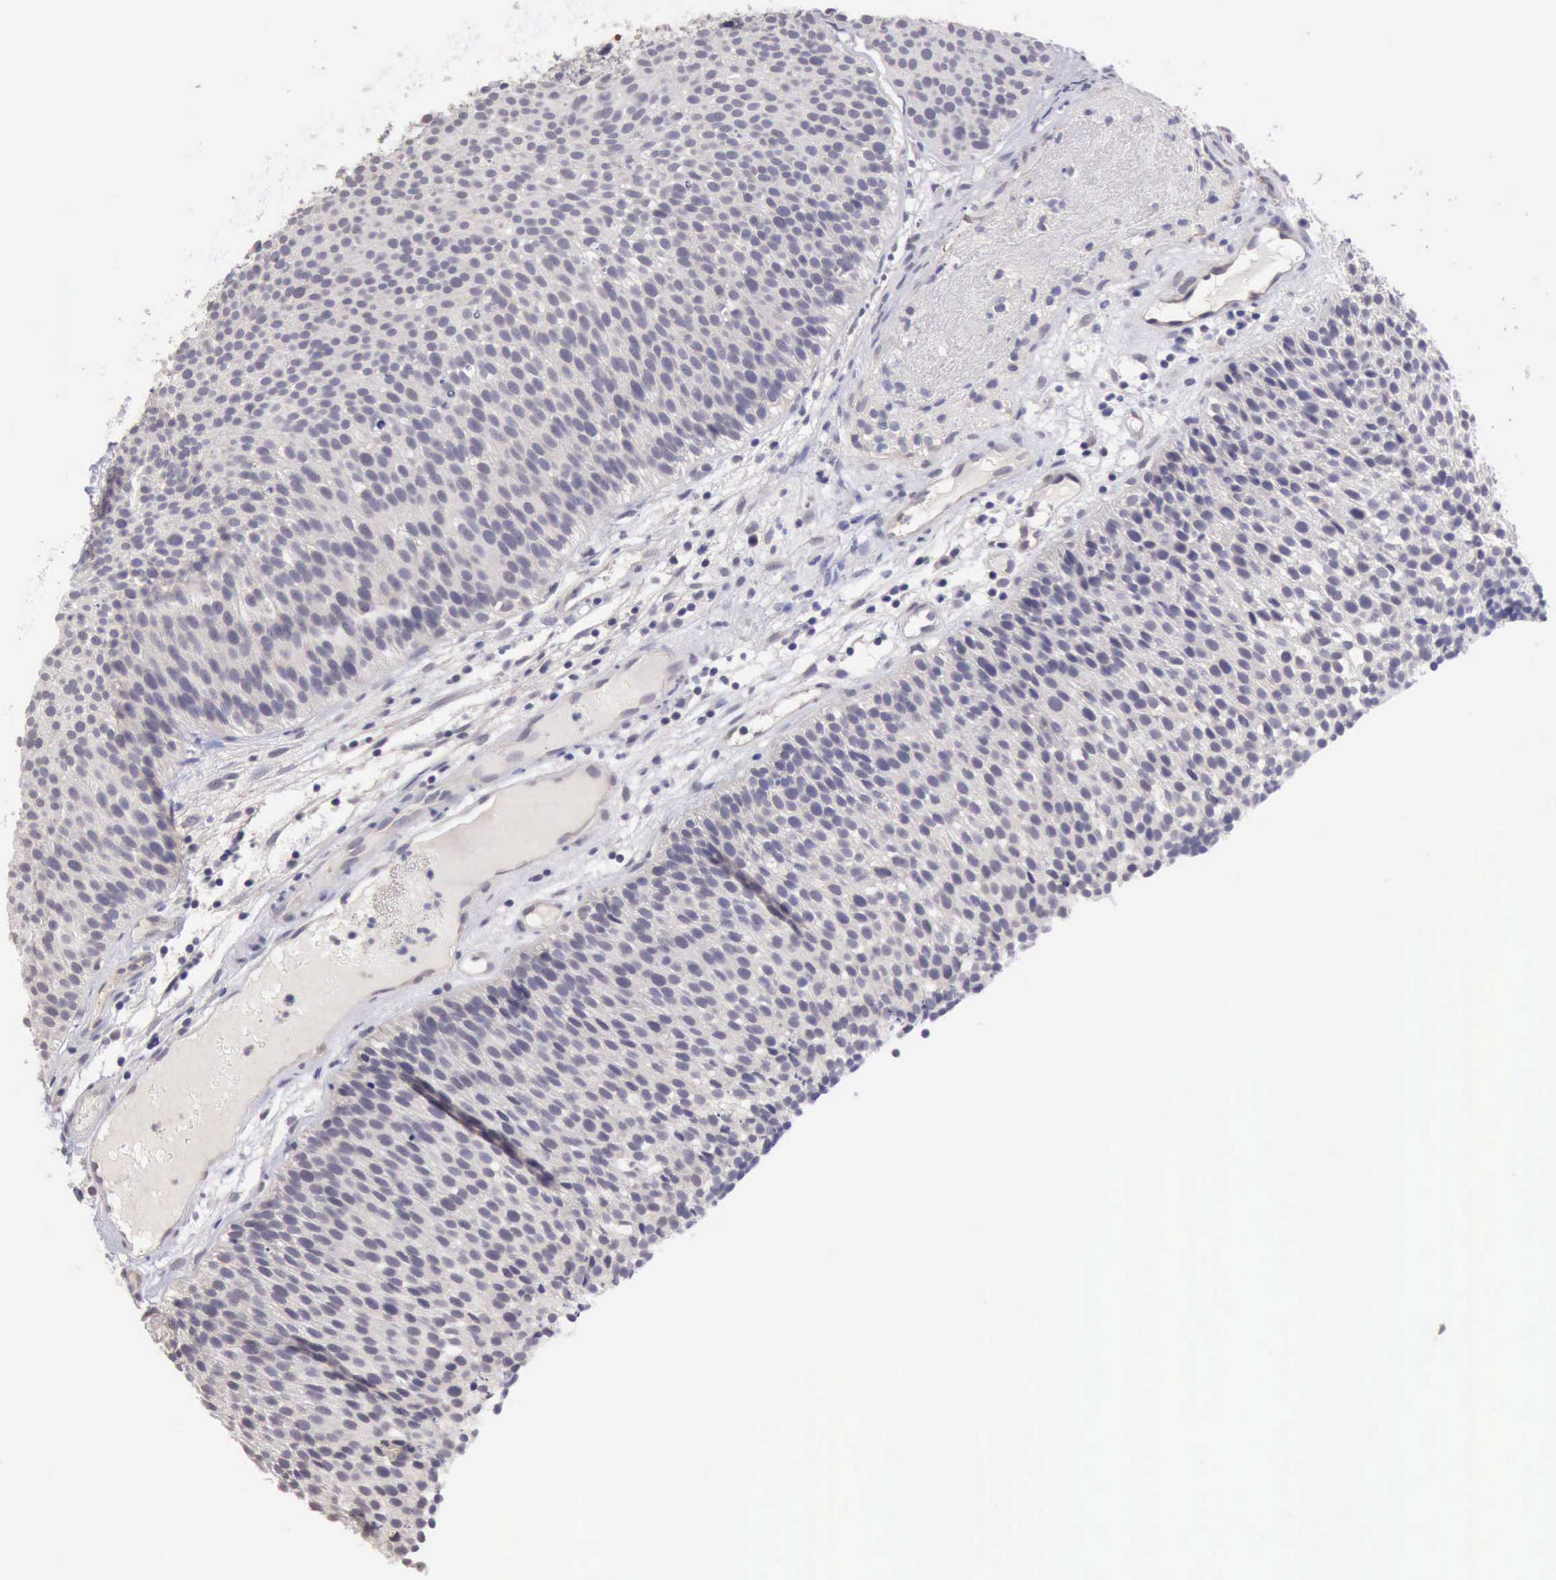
{"staining": {"intensity": "negative", "quantity": "none", "location": "none"}, "tissue": "urothelial cancer", "cell_type": "Tumor cells", "image_type": "cancer", "snomed": [{"axis": "morphology", "description": "Urothelial carcinoma, Low grade"}, {"axis": "topography", "description": "Urinary bladder"}], "caption": "Immunohistochemistry of low-grade urothelial carcinoma reveals no staining in tumor cells.", "gene": "KCND1", "patient": {"sex": "male", "age": 85}}